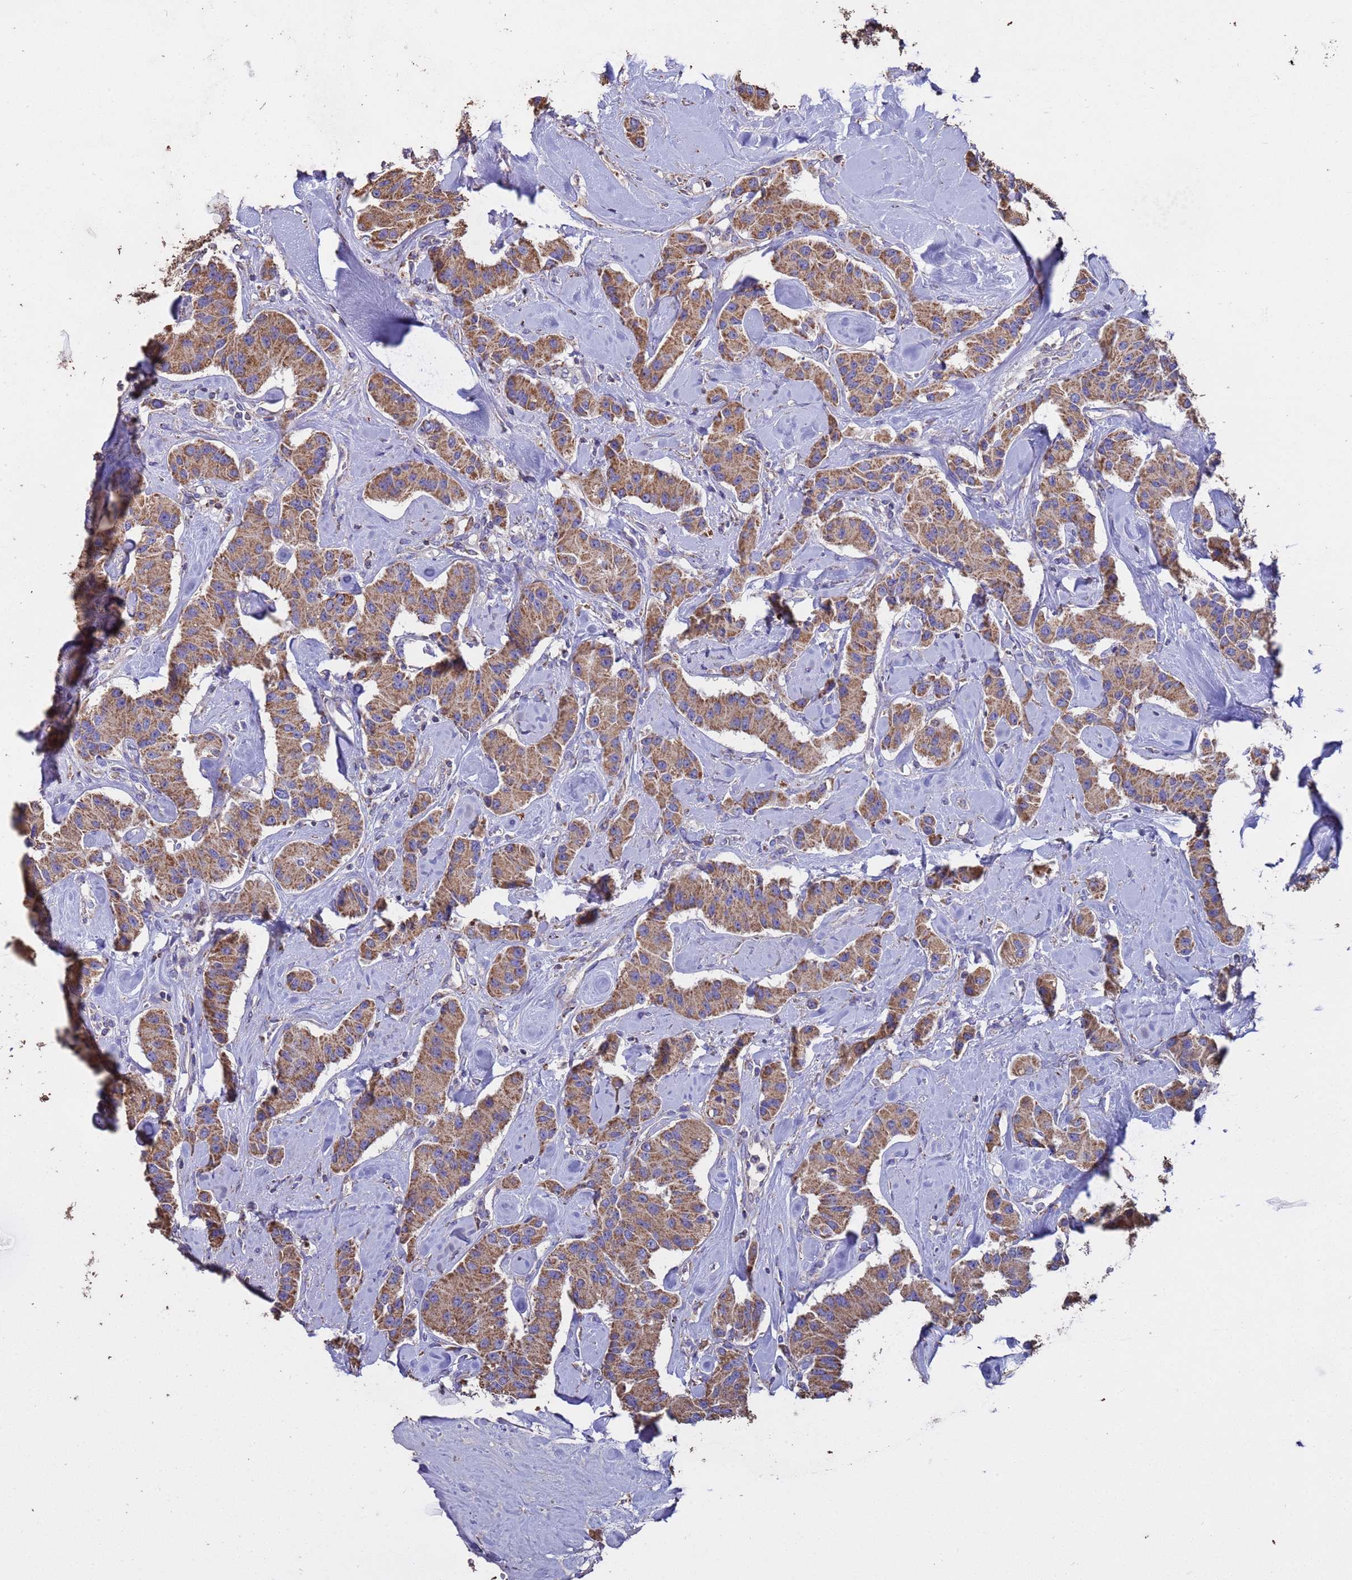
{"staining": {"intensity": "moderate", "quantity": ">75%", "location": "cytoplasmic/membranous"}, "tissue": "carcinoid", "cell_type": "Tumor cells", "image_type": "cancer", "snomed": [{"axis": "morphology", "description": "Carcinoid, malignant, NOS"}, {"axis": "topography", "description": "Pancreas"}], "caption": "An IHC photomicrograph of neoplastic tissue is shown. Protein staining in brown labels moderate cytoplasmic/membranous positivity in carcinoid within tumor cells.", "gene": "ZNFX1", "patient": {"sex": "male", "age": 41}}